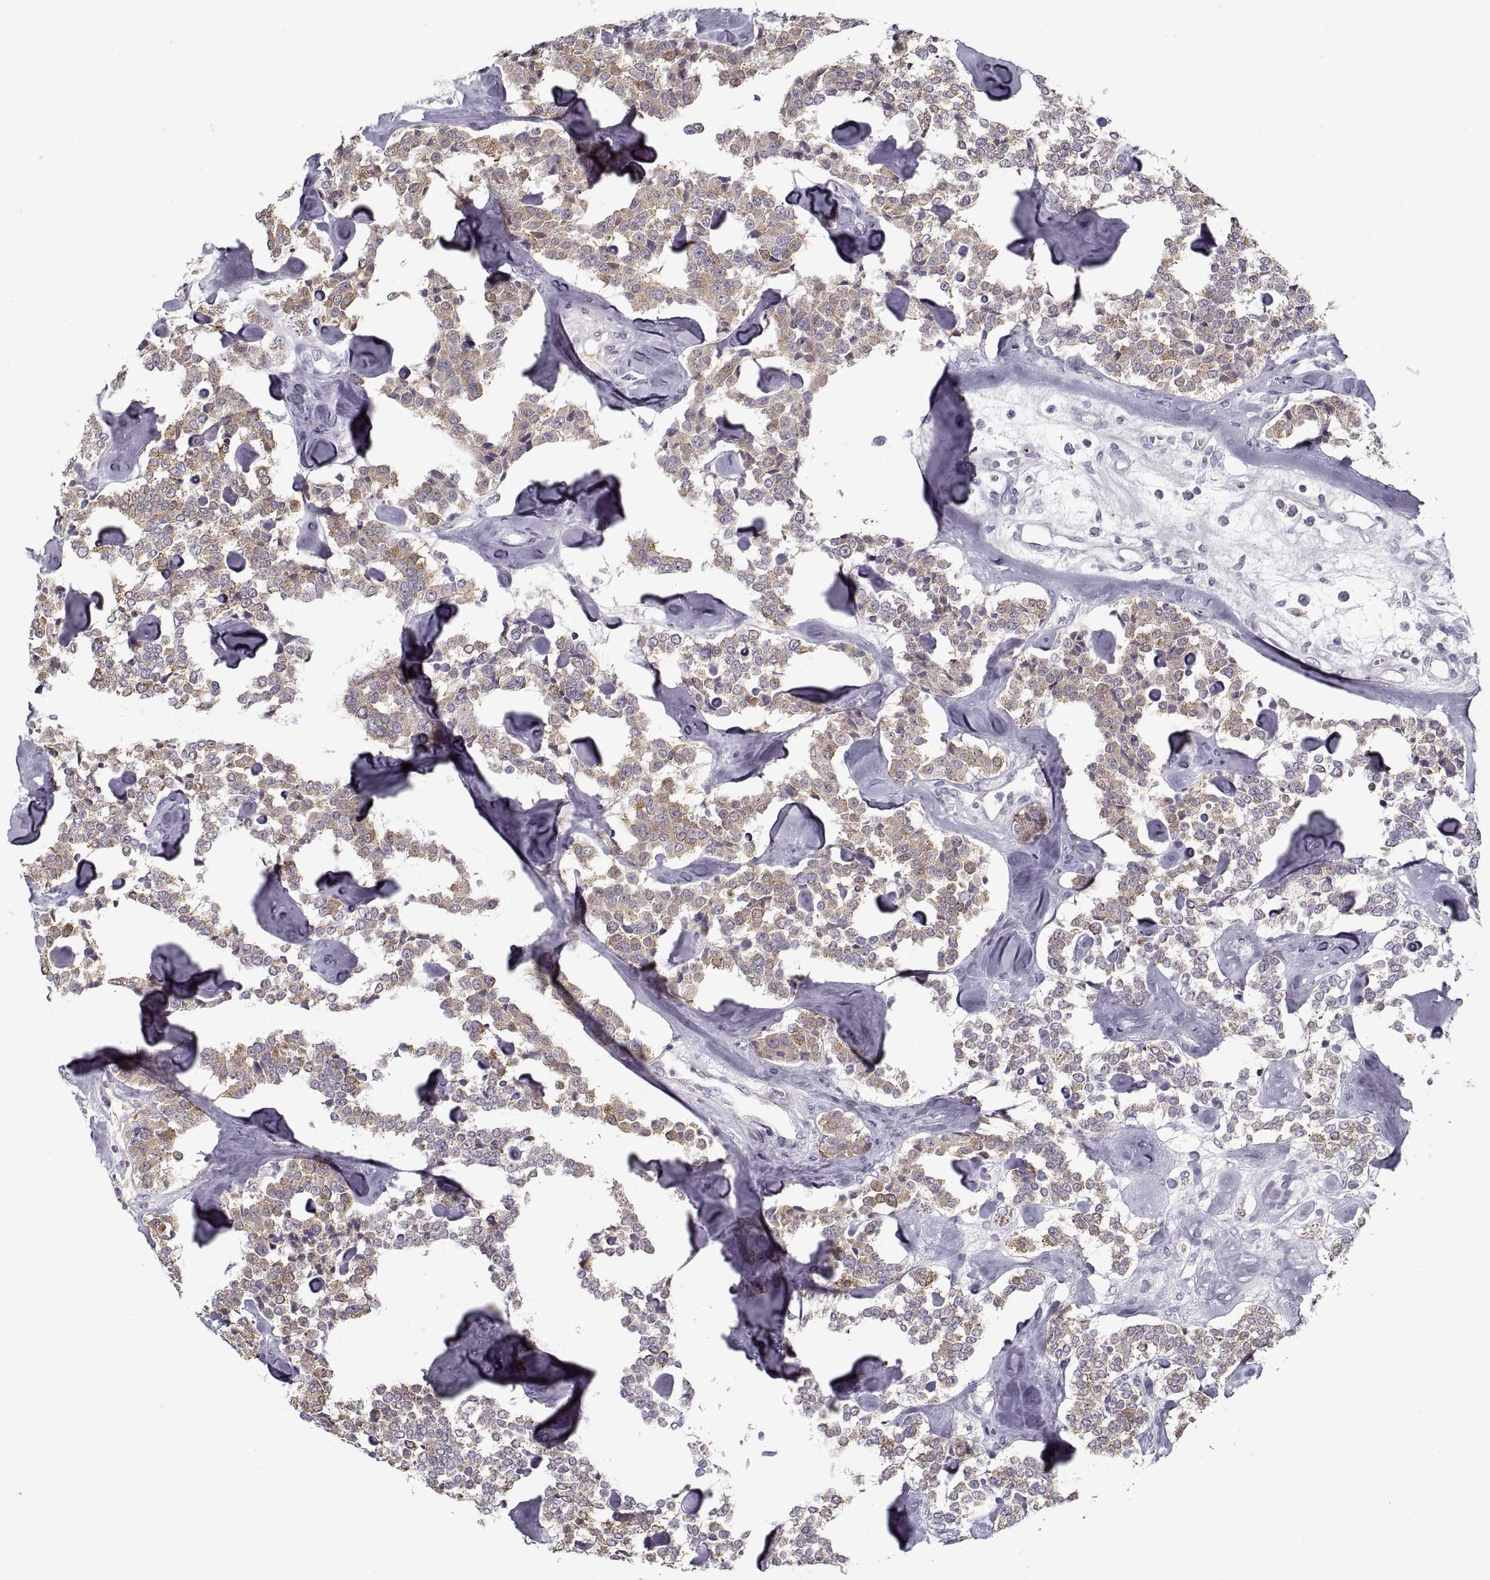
{"staining": {"intensity": "moderate", "quantity": "25%-75%", "location": "cytoplasmic/membranous"}, "tissue": "carcinoid", "cell_type": "Tumor cells", "image_type": "cancer", "snomed": [{"axis": "morphology", "description": "Carcinoid, malignant, NOS"}, {"axis": "topography", "description": "Pancreas"}], "caption": "Carcinoid (malignant) stained with DAB immunohistochemistry demonstrates medium levels of moderate cytoplasmic/membranous staining in approximately 25%-75% of tumor cells. Nuclei are stained in blue.", "gene": "GAD2", "patient": {"sex": "male", "age": 41}}